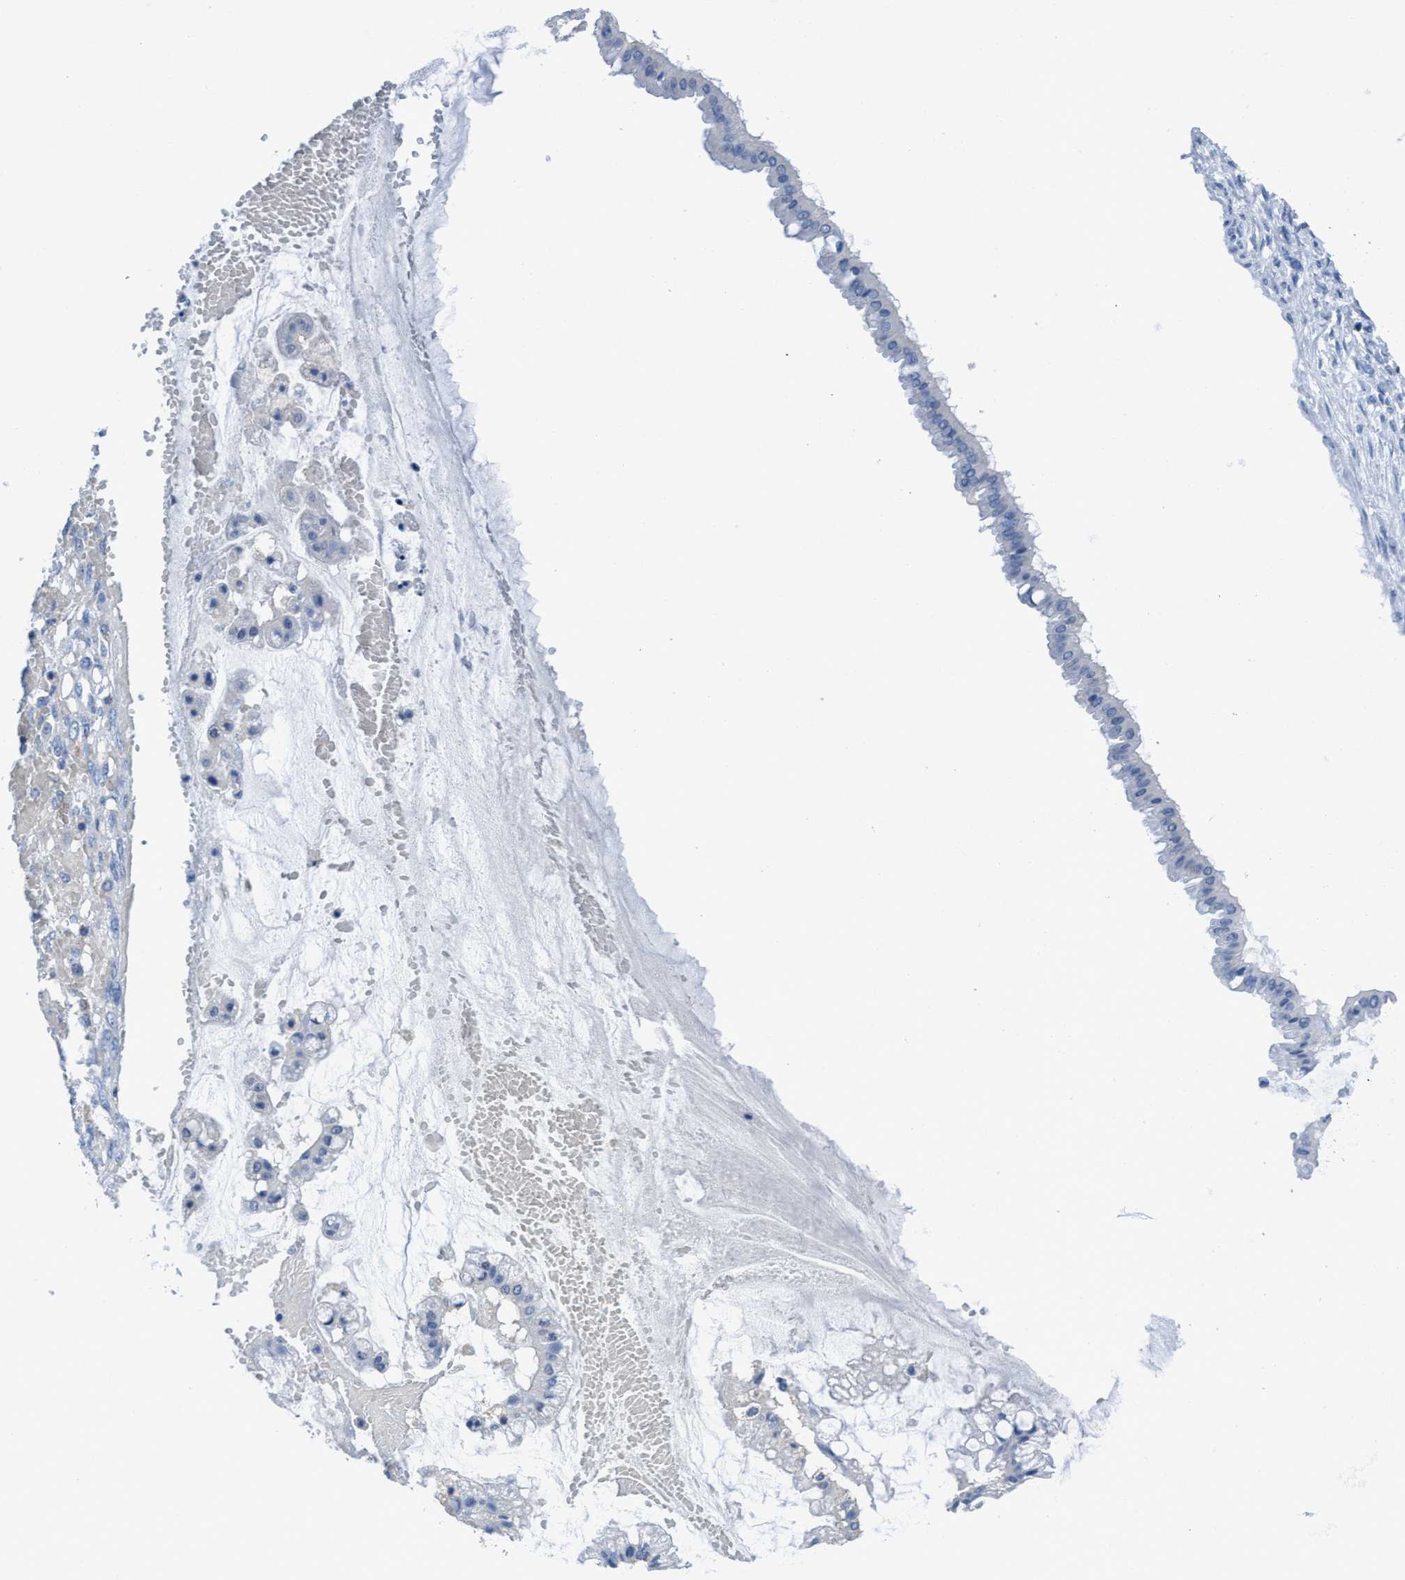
{"staining": {"intensity": "negative", "quantity": "none", "location": "none"}, "tissue": "ovarian cancer", "cell_type": "Tumor cells", "image_type": "cancer", "snomed": [{"axis": "morphology", "description": "Cystadenocarcinoma, mucinous, NOS"}, {"axis": "topography", "description": "Ovary"}], "caption": "An immunohistochemistry (IHC) image of mucinous cystadenocarcinoma (ovarian) is shown. There is no staining in tumor cells of mucinous cystadenocarcinoma (ovarian).", "gene": "DNAI1", "patient": {"sex": "female", "age": 73}}